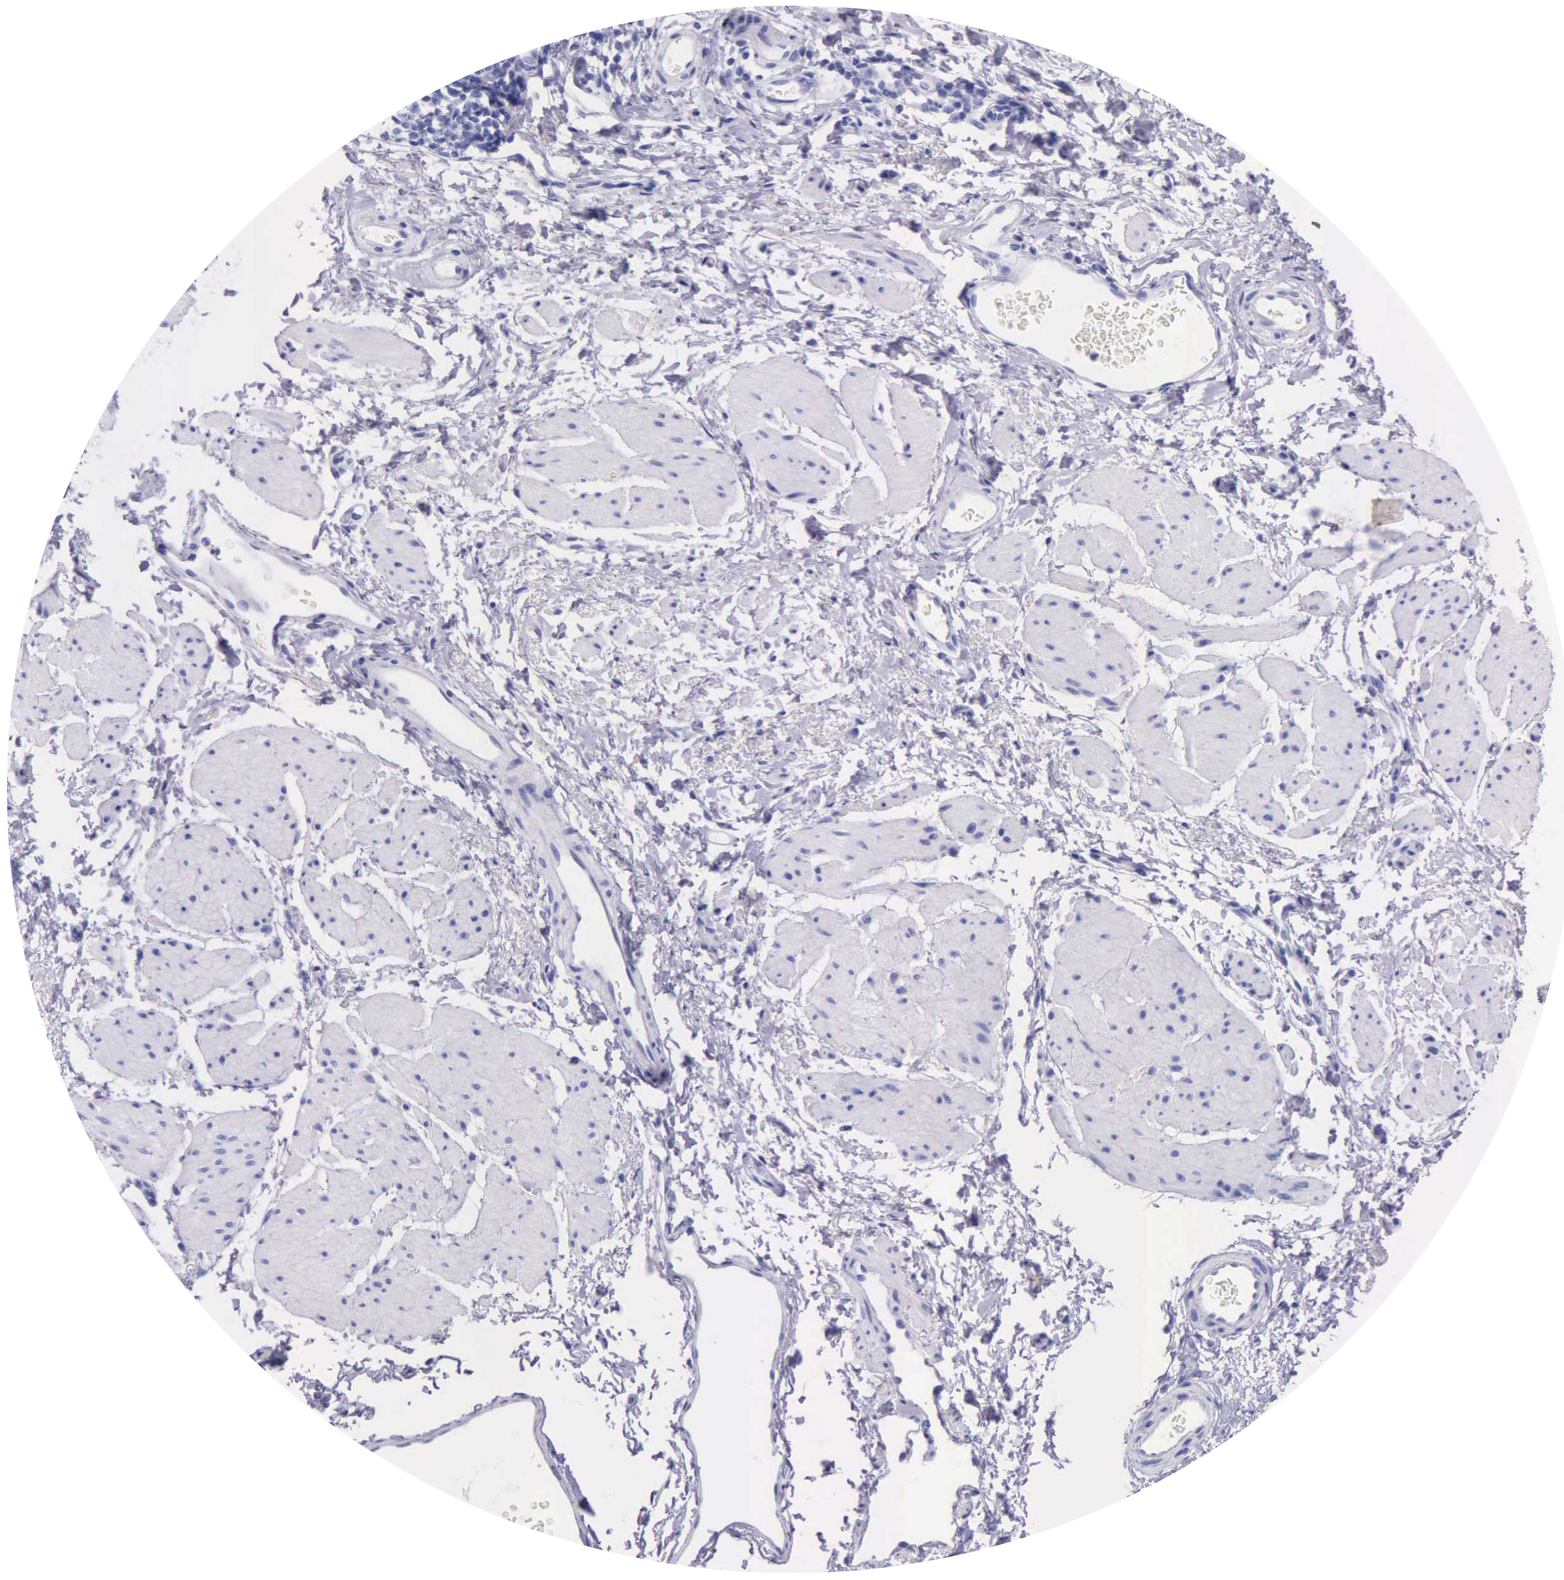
{"staining": {"intensity": "negative", "quantity": "none", "location": "none"}, "tissue": "esophagus", "cell_type": "Squamous epithelial cells", "image_type": "normal", "snomed": [{"axis": "morphology", "description": "Normal tissue, NOS"}, {"axis": "topography", "description": "Esophagus"}], "caption": "This is an IHC micrograph of benign human esophagus. There is no staining in squamous epithelial cells.", "gene": "KLK2", "patient": {"sex": "male", "age": 70}}